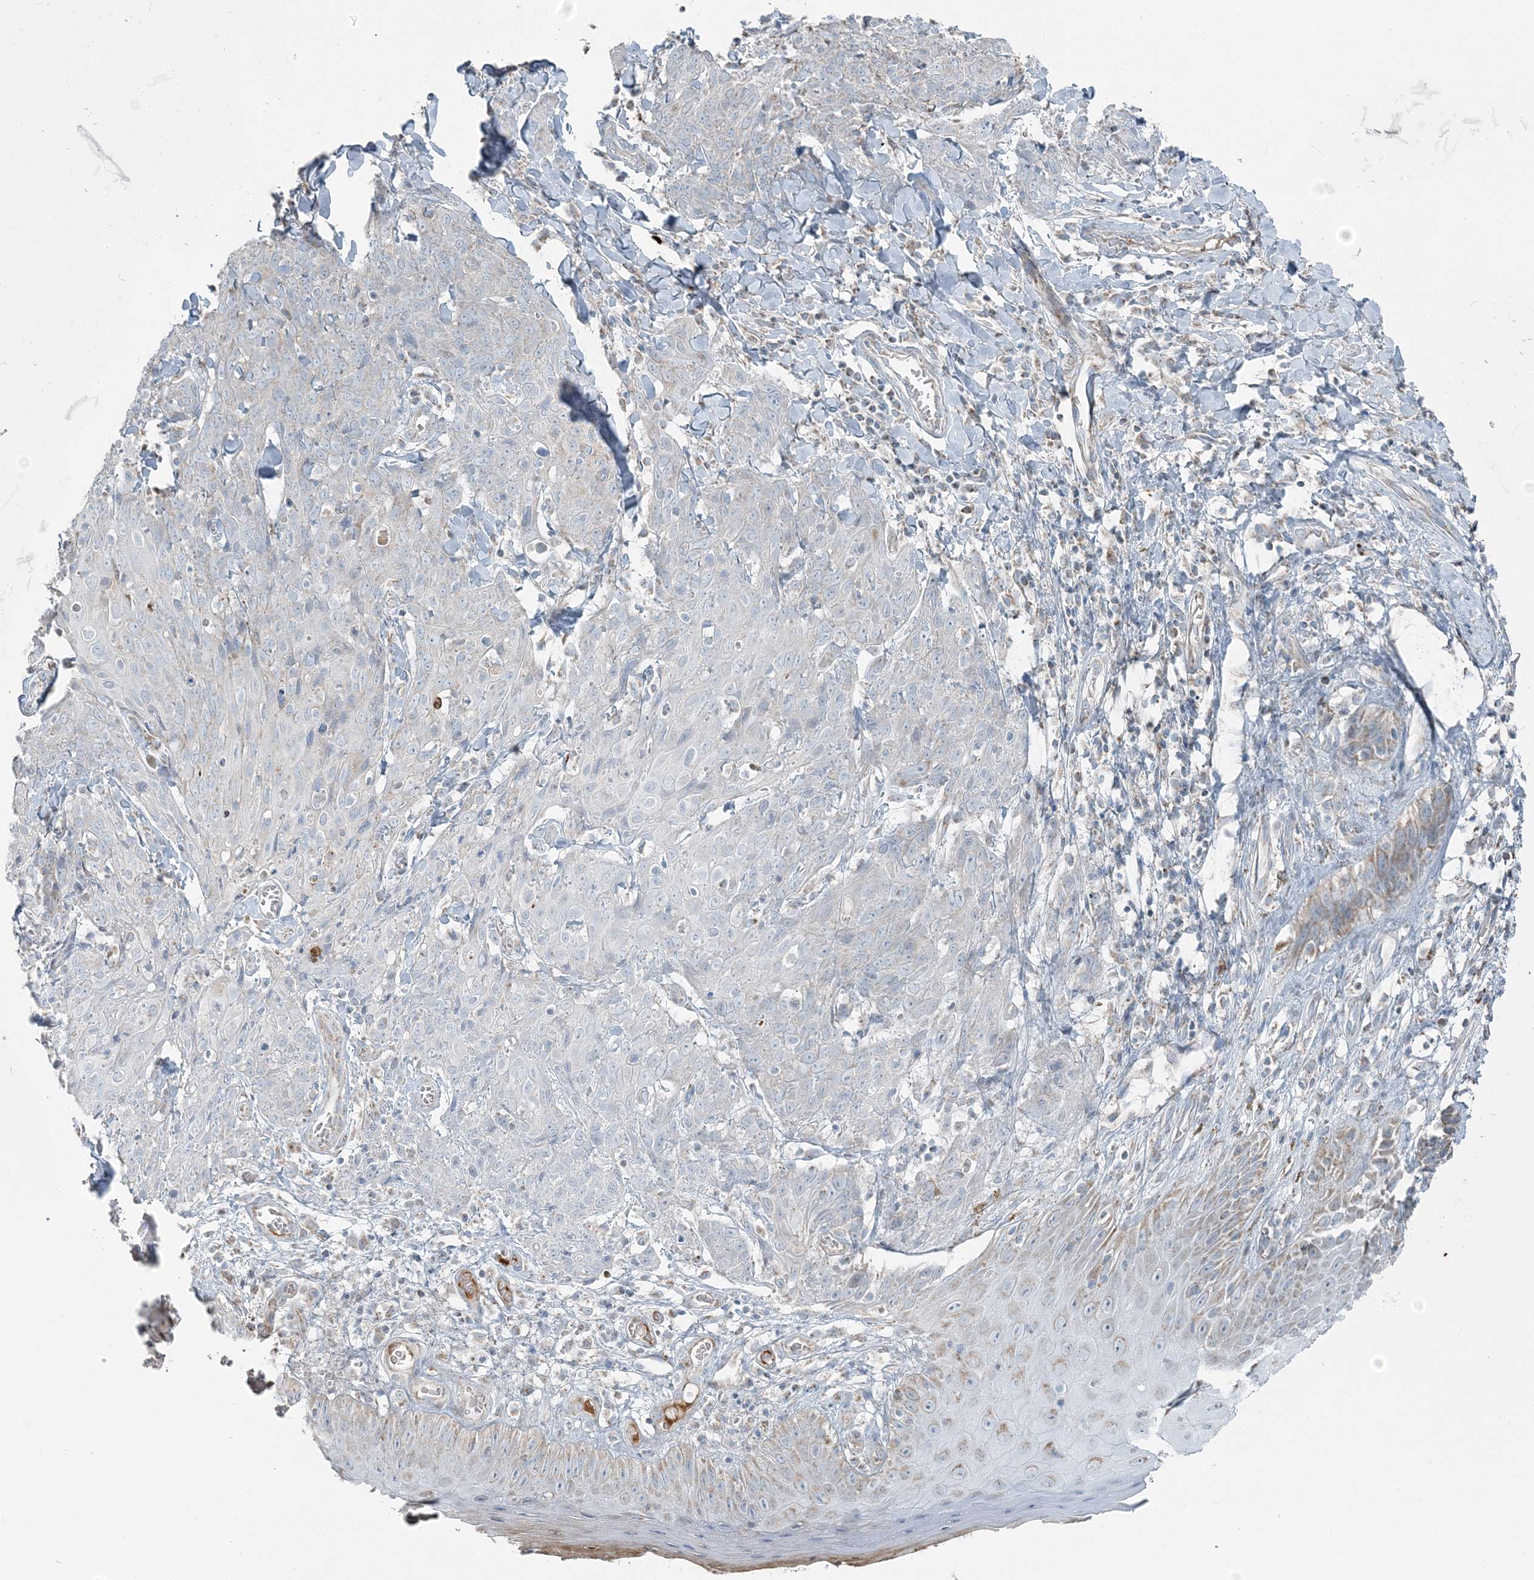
{"staining": {"intensity": "weak", "quantity": "<25%", "location": "cytoplasmic/membranous"}, "tissue": "skin cancer", "cell_type": "Tumor cells", "image_type": "cancer", "snomed": [{"axis": "morphology", "description": "Squamous cell carcinoma, NOS"}, {"axis": "topography", "description": "Skin"}, {"axis": "topography", "description": "Vulva"}], "caption": "The immunohistochemistry (IHC) micrograph has no significant staining in tumor cells of squamous cell carcinoma (skin) tissue.", "gene": "SLC22A16", "patient": {"sex": "female", "age": 85}}